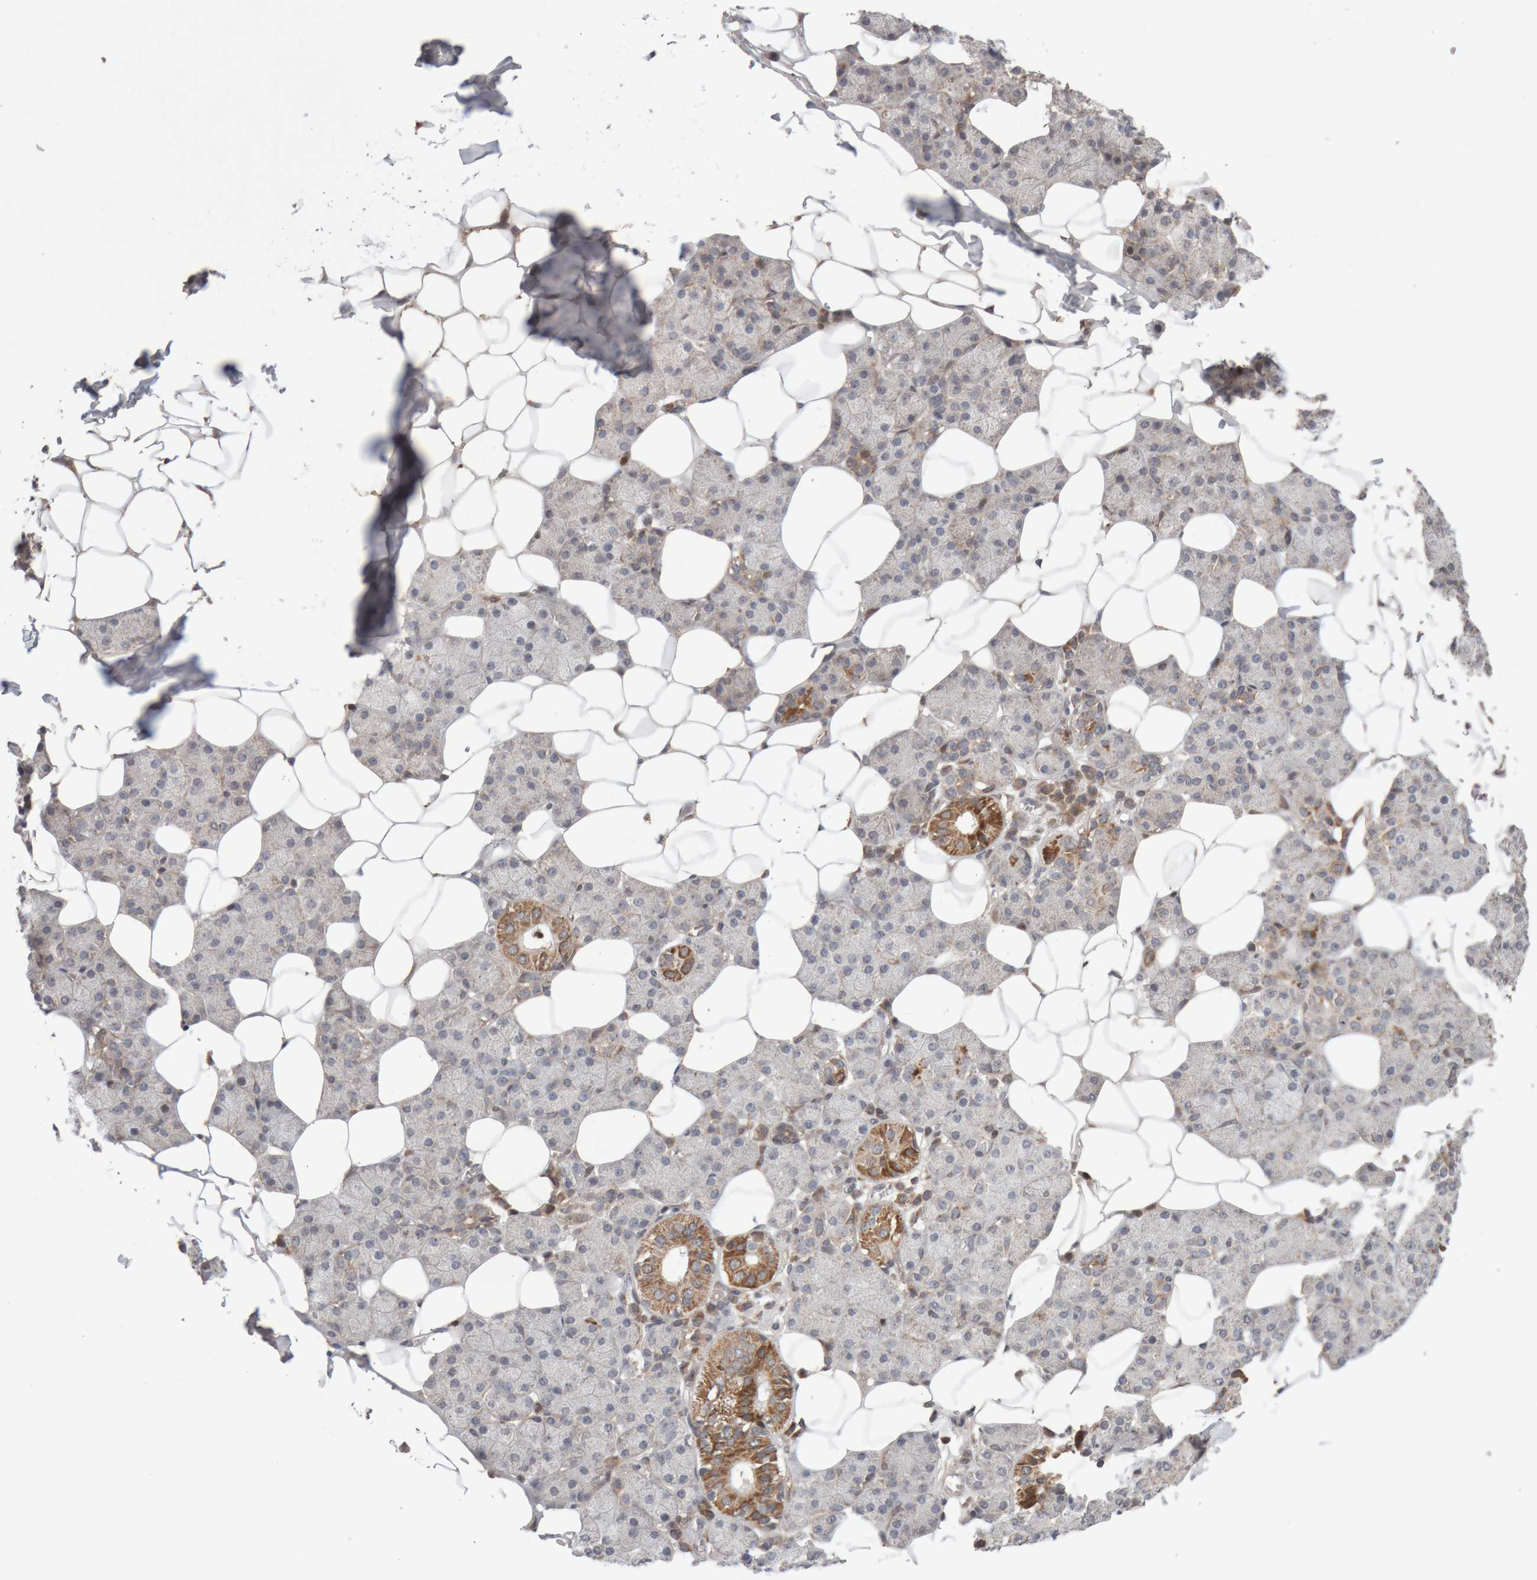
{"staining": {"intensity": "moderate", "quantity": "25%-75%", "location": "cytoplasmic/membranous"}, "tissue": "salivary gland", "cell_type": "Glandular cells", "image_type": "normal", "snomed": [{"axis": "morphology", "description": "Normal tissue, NOS"}, {"axis": "topography", "description": "Salivary gland"}], "caption": "Protein staining of unremarkable salivary gland reveals moderate cytoplasmic/membranous positivity in approximately 25%-75% of glandular cells.", "gene": "KIF21B", "patient": {"sex": "female", "age": 33}}